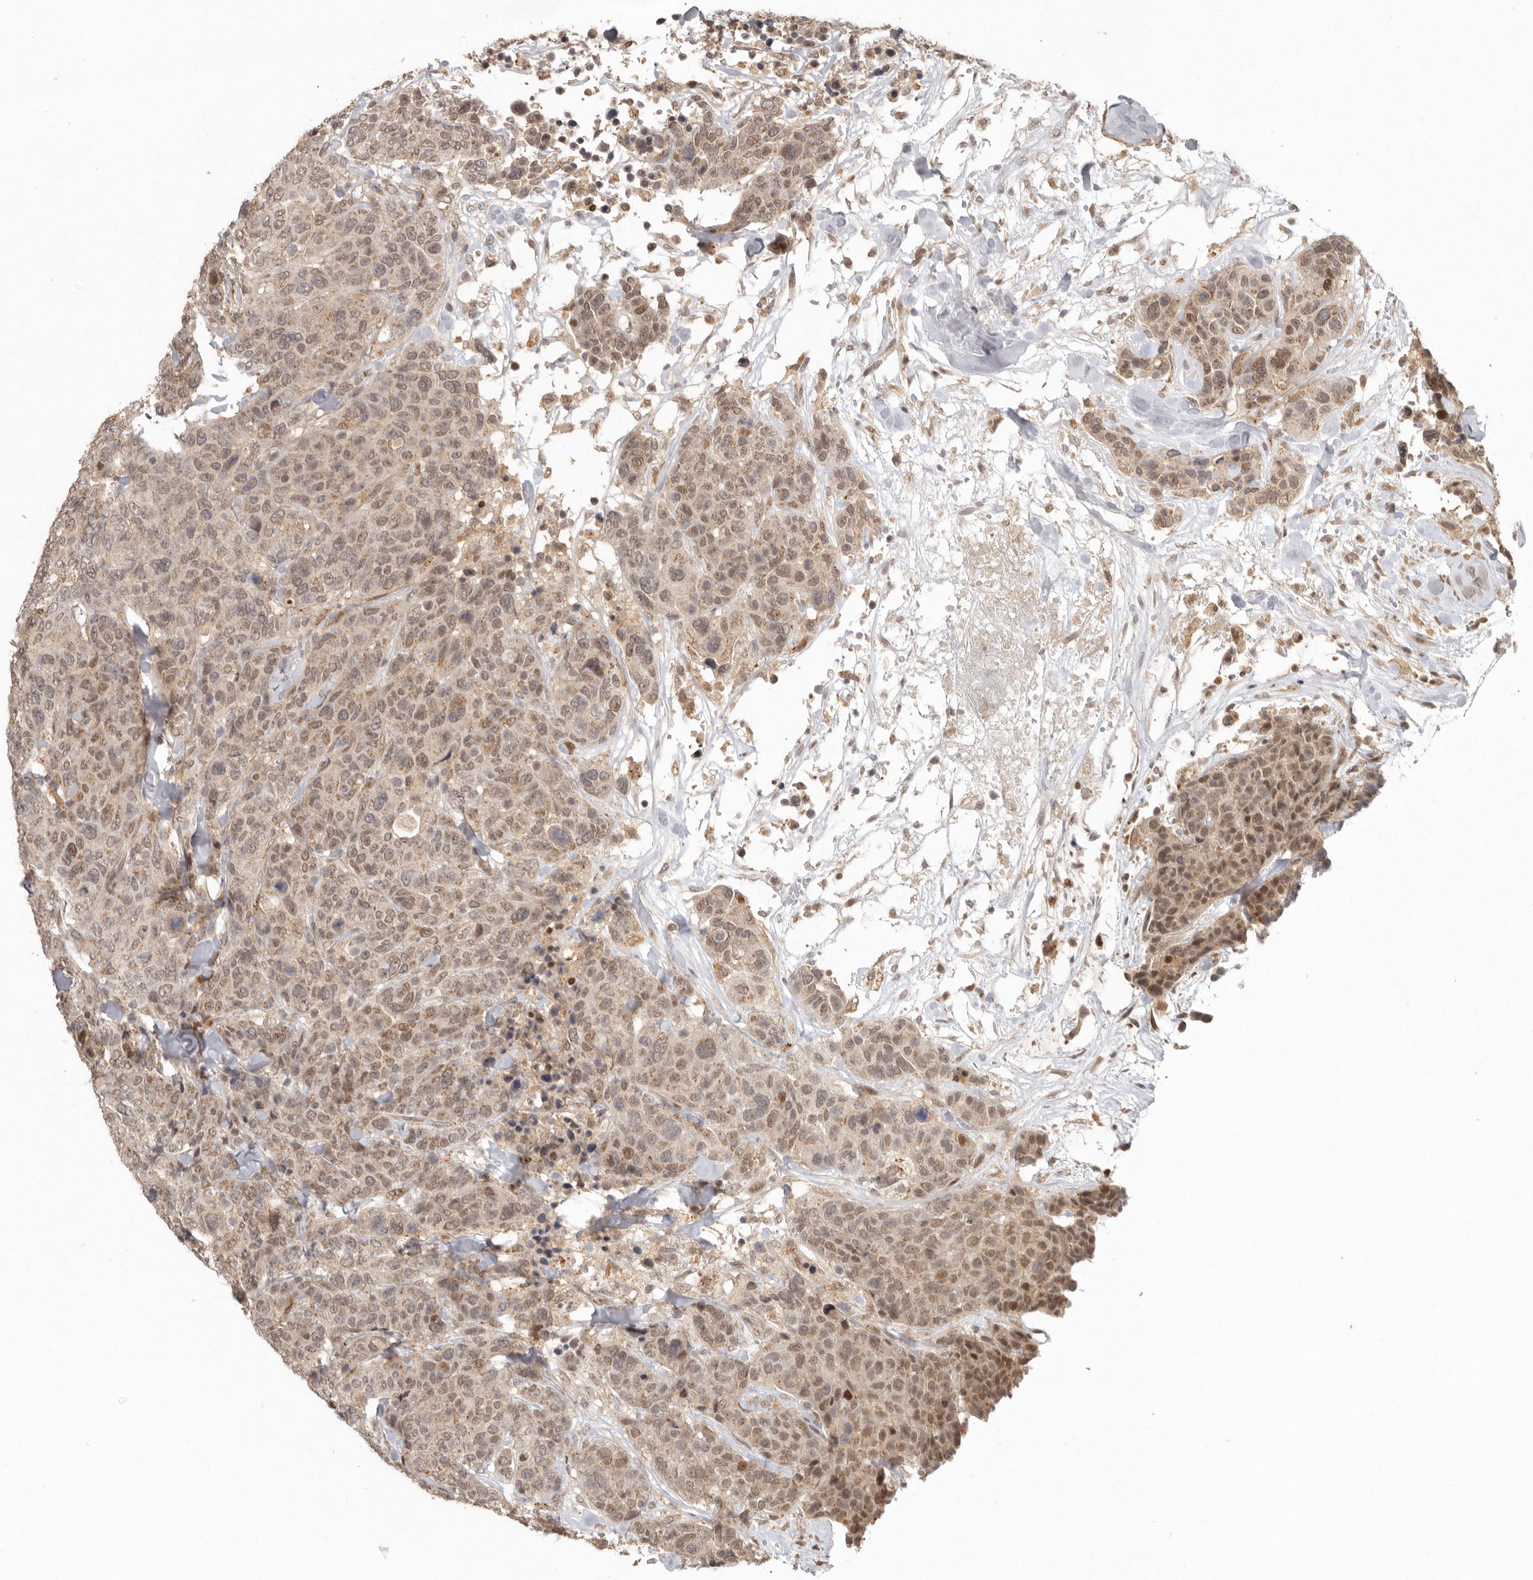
{"staining": {"intensity": "moderate", "quantity": ">75%", "location": "cytoplasmic/membranous,nuclear"}, "tissue": "breast cancer", "cell_type": "Tumor cells", "image_type": "cancer", "snomed": [{"axis": "morphology", "description": "Duct carcinoma"}, {"axis": "topography", "description": "Breast"}], "caption": "Human infiltrating ductal carcinoma (breast) stained with a protein marker displays moderate staining in tumor cells.", "gene": "LRRC75A", "patient": {"sex": "female", "age": 37}}